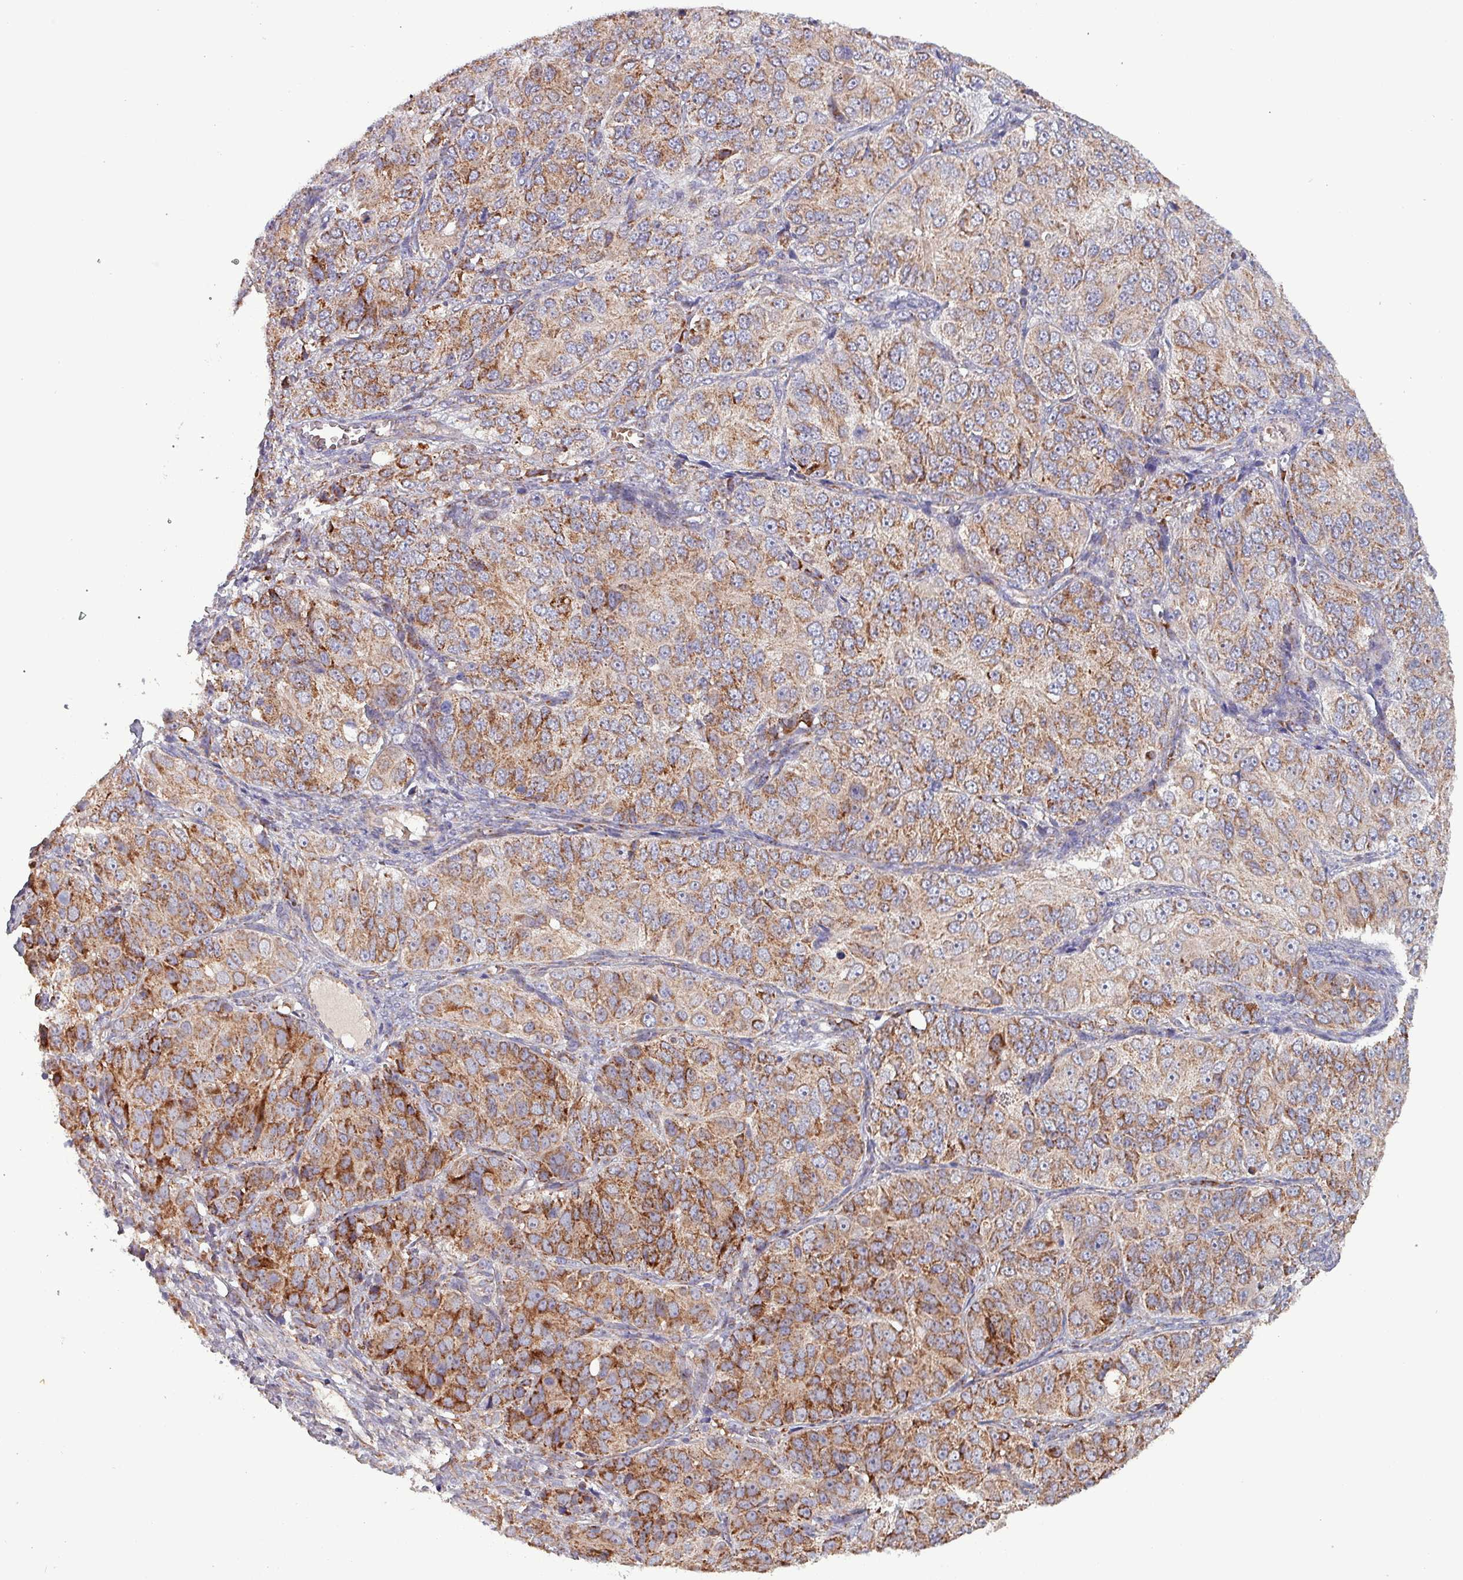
{"staining": {"intensity": "moderate", "quantity": ">75%", "location": "cytoplasmic/membranous"}, "tissue": "ovarian cancer", "cell_type": "Tumor cells", "image_type": "cancer", "snomed": [{"axis": "morphology", "description": "Carcinoma, endometroid"}, {"axis": "topography", "description": "Ovary"}], "caption": "Moderate cytoplasmic/membranous protein staining is seen in approximately >75% of tumor cells in ovarian cancer.", "gene": "ZNF322", "patient": {"sex": "female", "age": 51}}